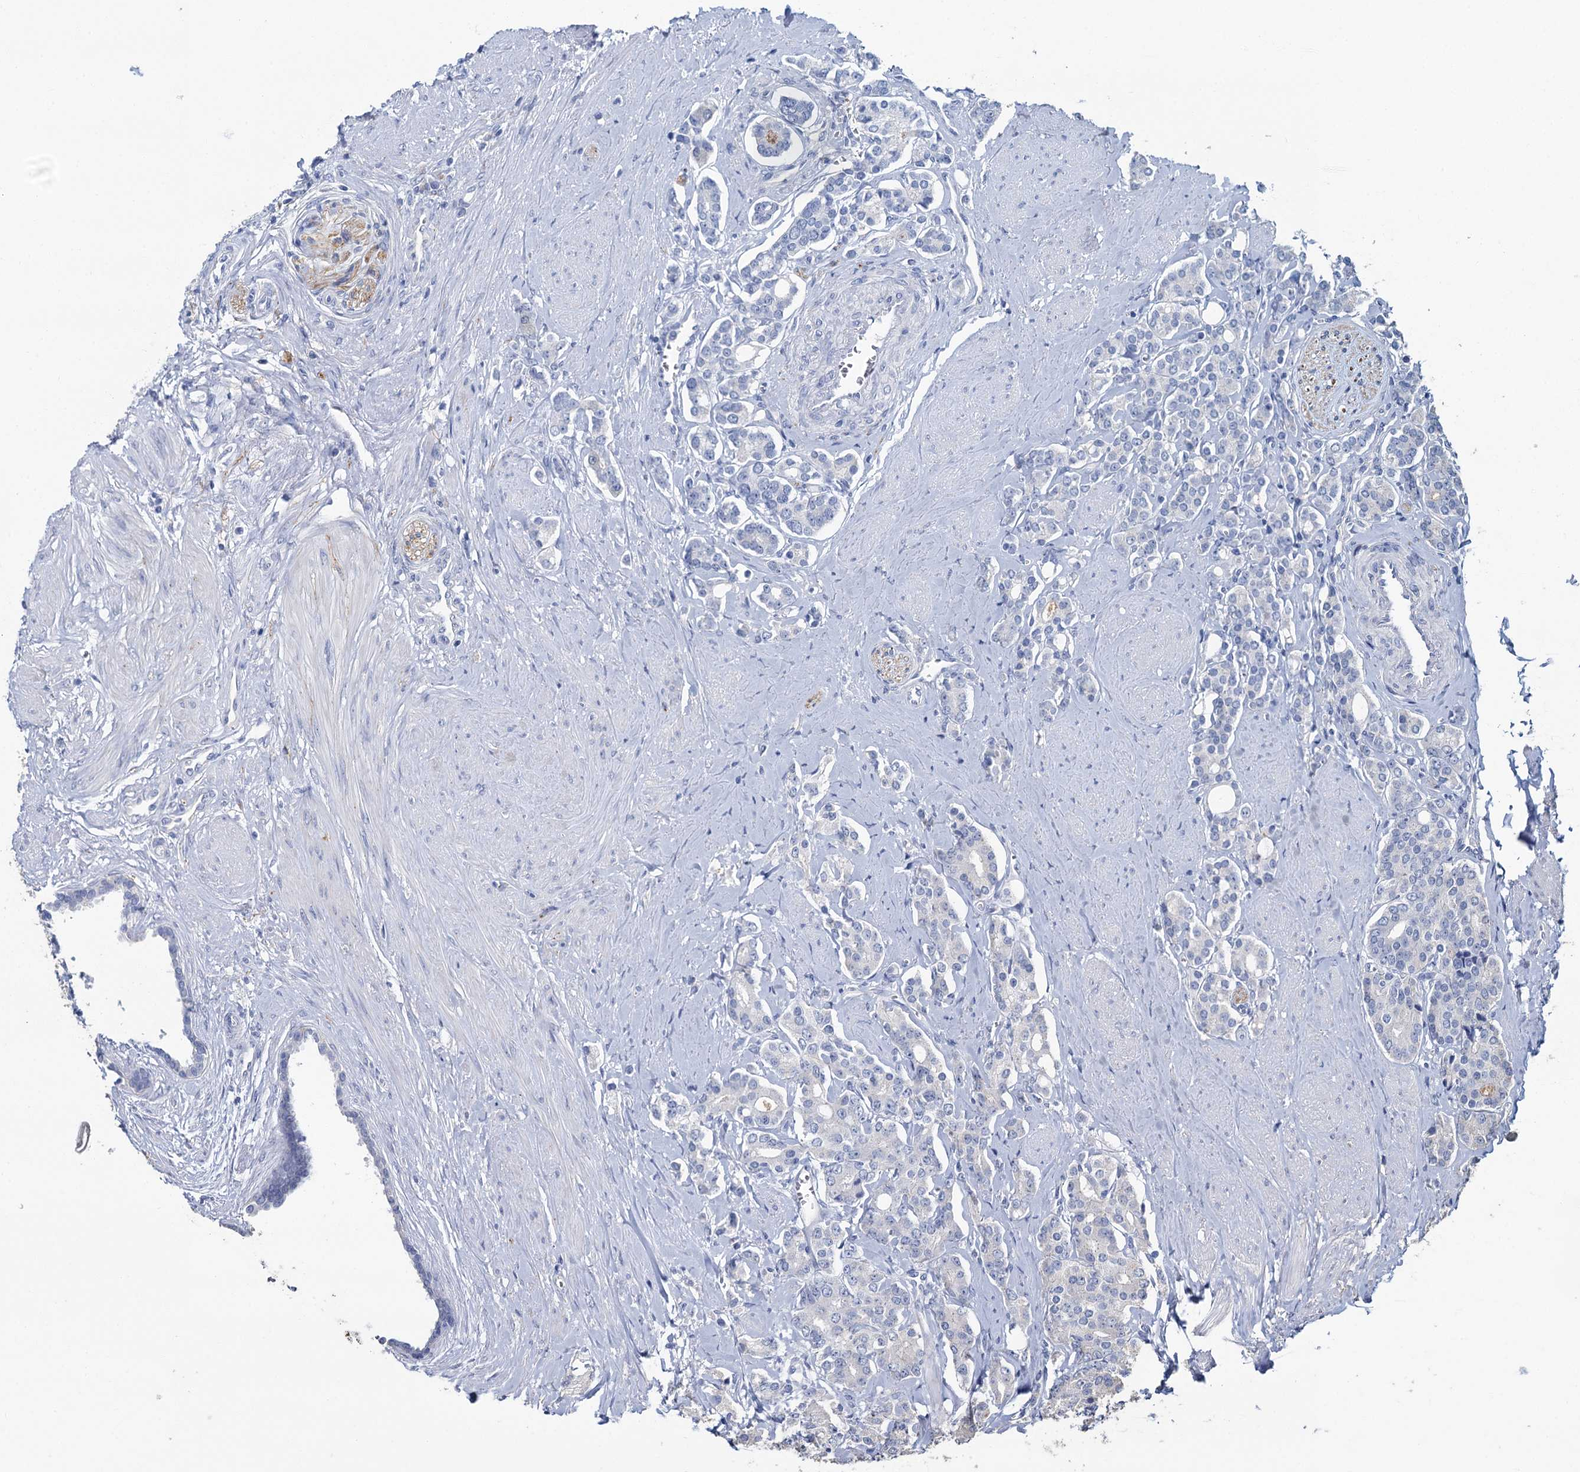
{"staining": {"intensity": "negative", "quantity": "none", "location": "none"}, "tissue": "prostate cancer", "cell_type": "Tumor cells", "image_type": "cancer", "snomed": [{"axis": "morphology", "description": "Adenocarcinoma, High grade"}, {"axis": "topography", "description": "Prostate"}], "caption": "Prostate cancer was stained to show a protein in brown. There is no significant expression in tumor cells.", "gene": "SNCB", "patient": {"sex": "male", "age": 62}}